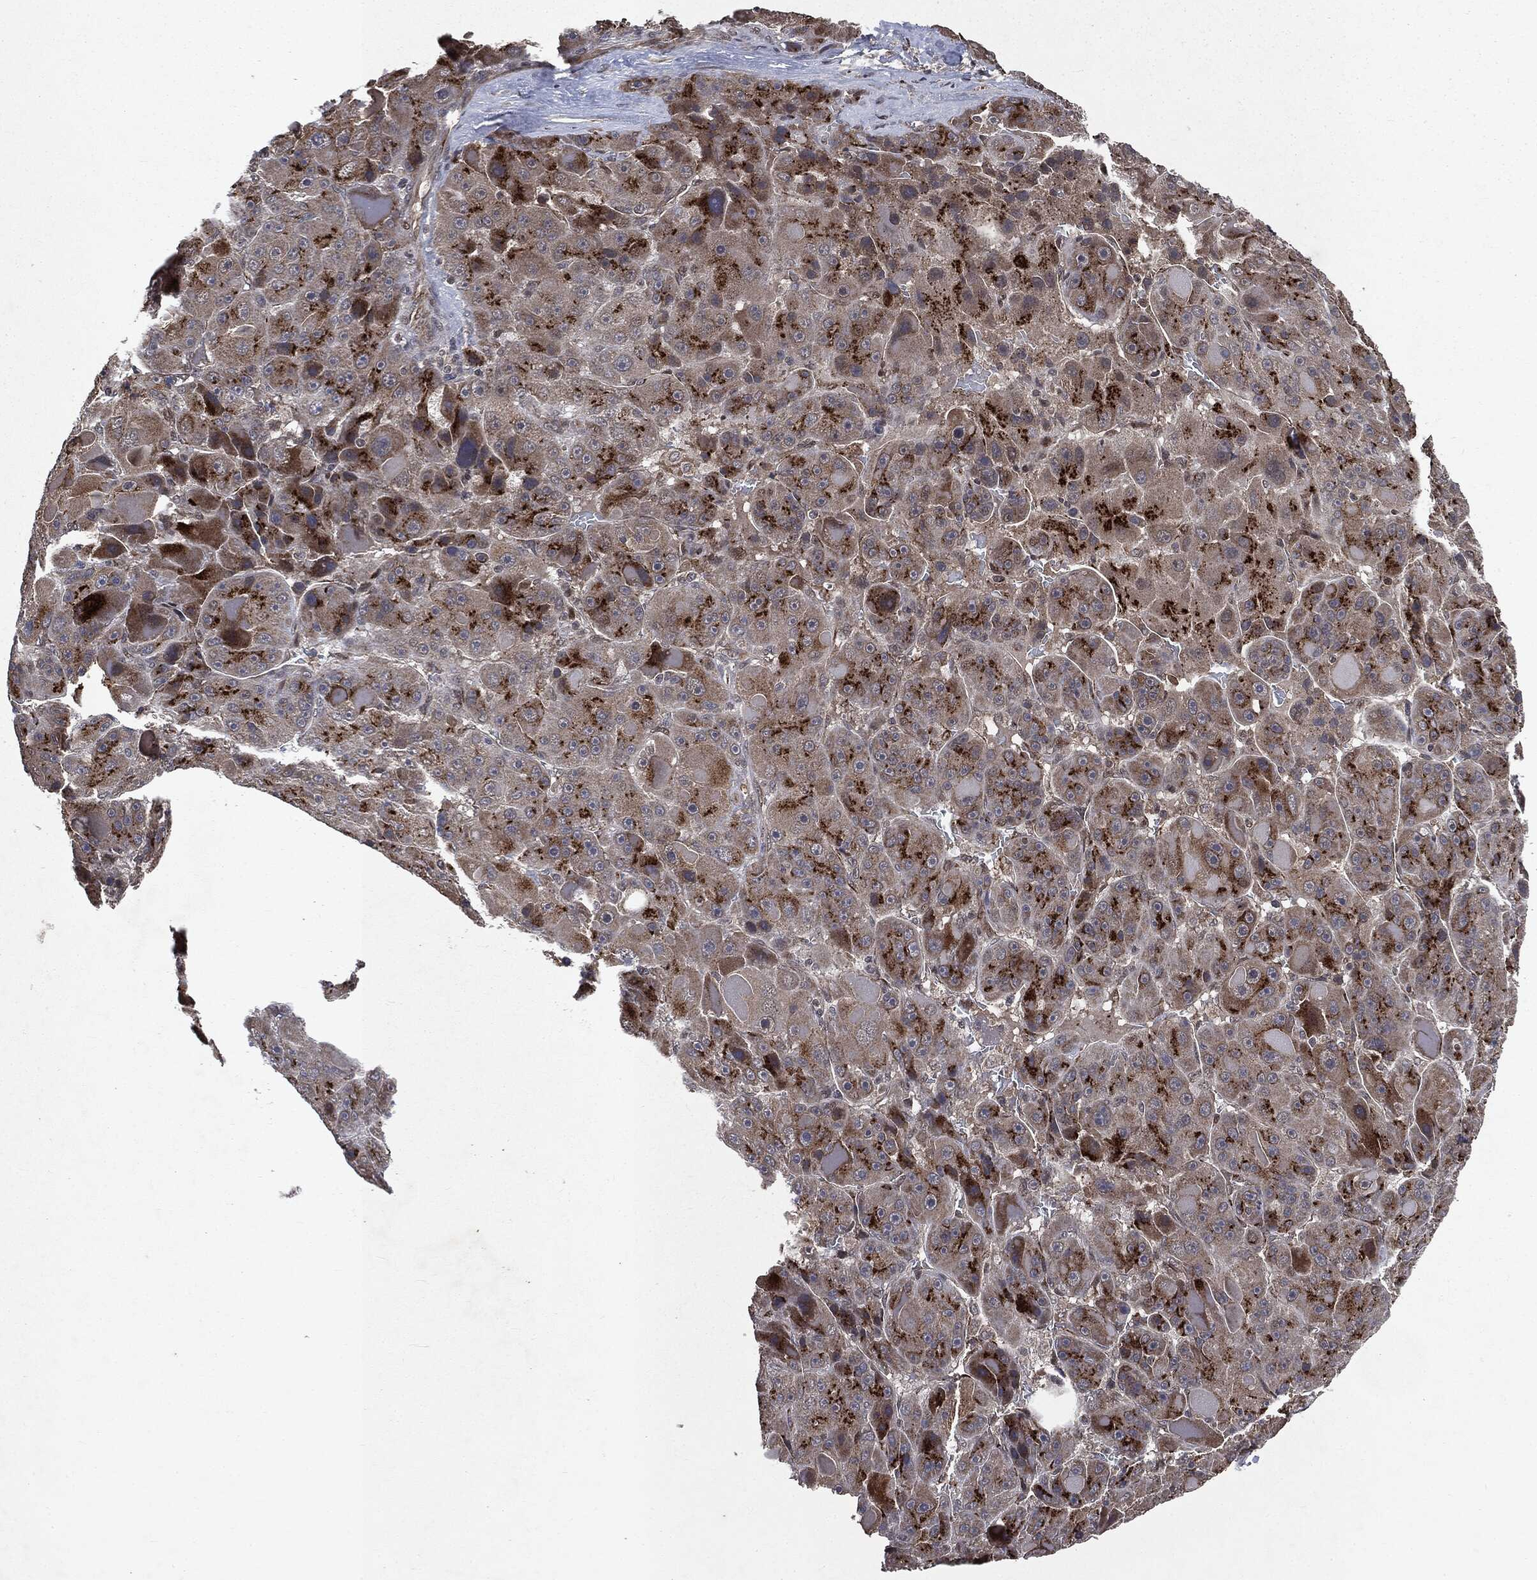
{"staining": {"intensity": "strong", "quantity": "25%-75%", "location": "cytoplasmic/membranous"}, "tissue": "liver cancer", "cell_type": "Tumor cells", "image_type": "cancer", "snomed": [{"axis": "morphology", "description": "Carcinoma, Hepatocellular, NOS"}, {"axis": "topography", "description": "Liver"}], "caption": "Liver cancer was stained to show a protein in brown. There is high levels of strong cytoplasmic/membranous staining in about 25%-75% of tumor cells.", "gene": "PLPPR2", "patient": {"sex": "male", "age": 76}}